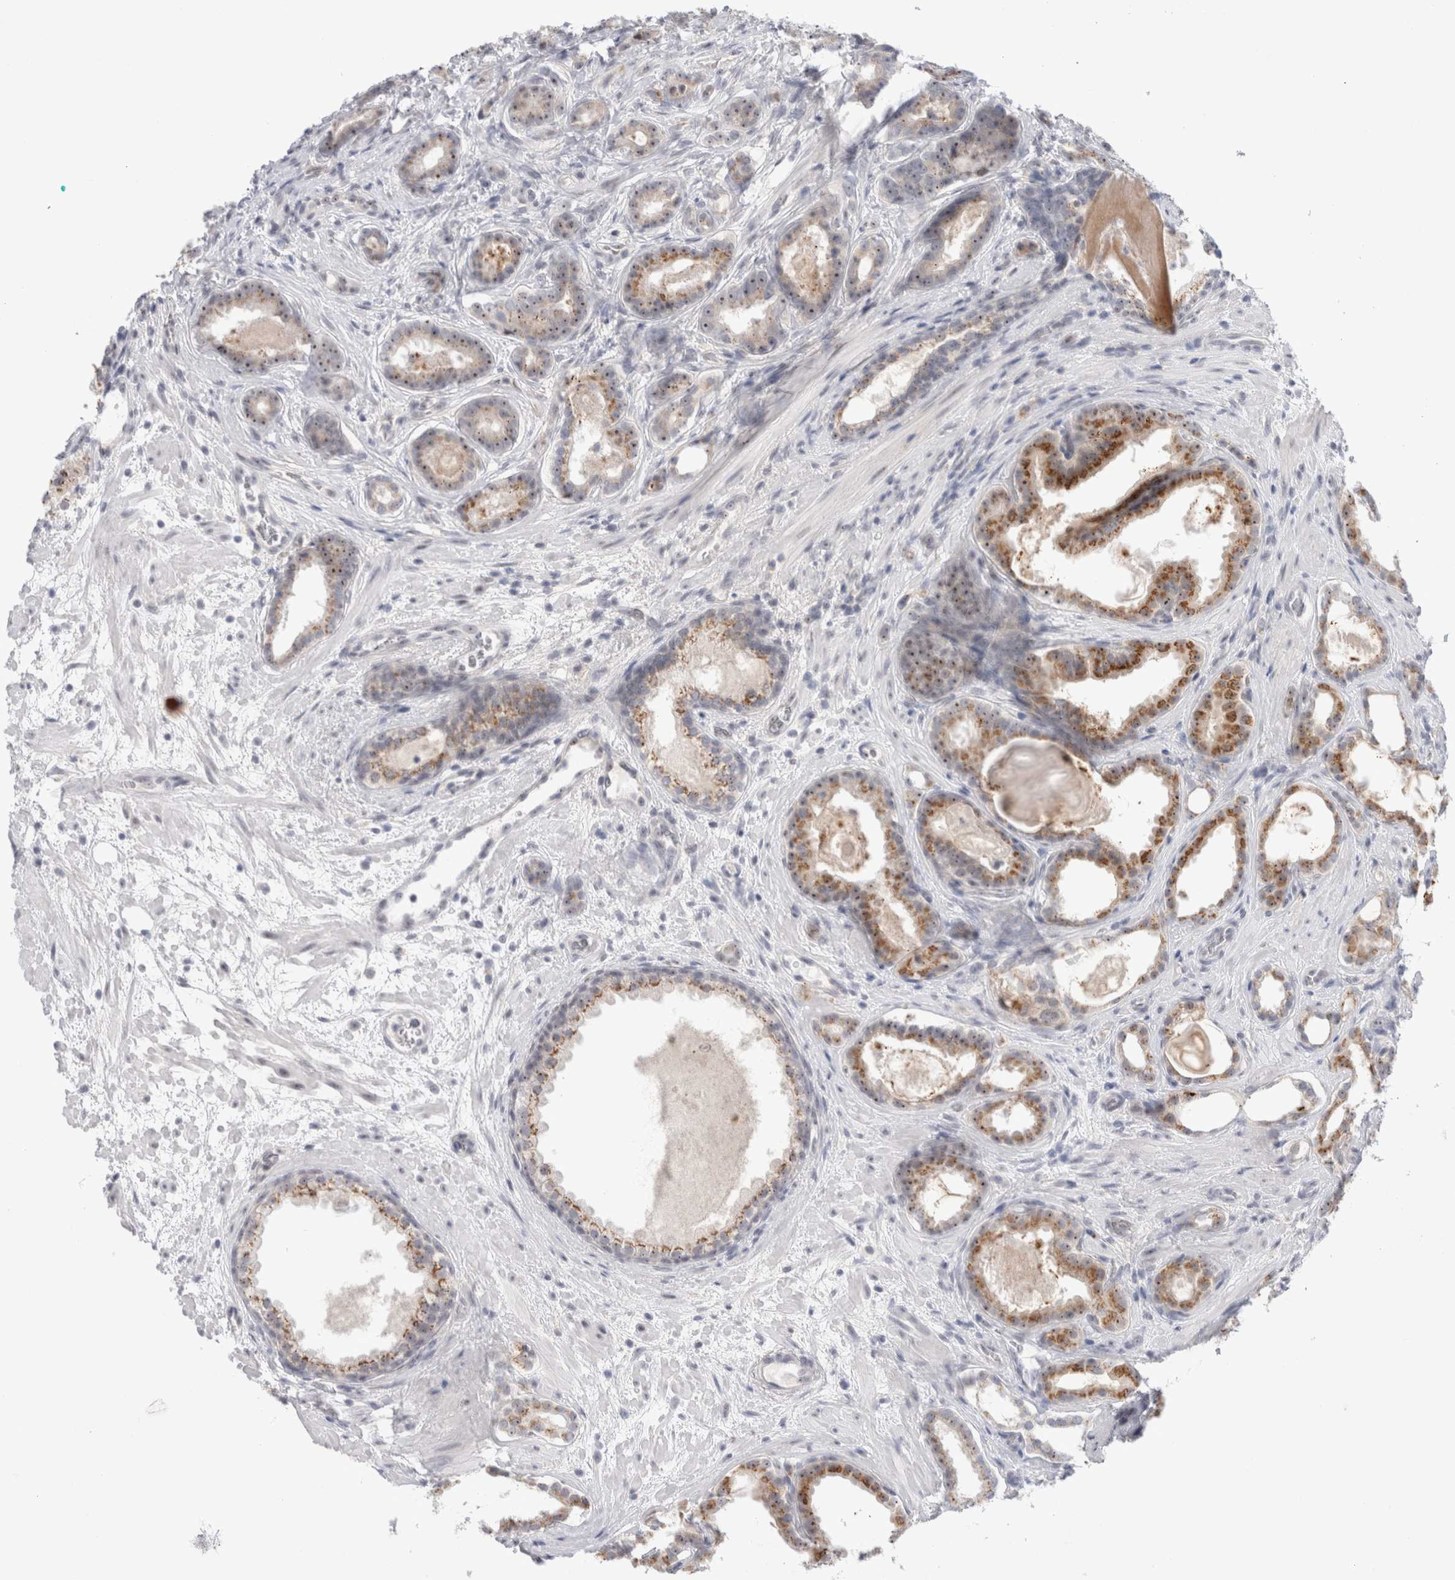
{"staining": {"intensity": "moderate", "quantity": ">75%", "location": "cytoplasmic/membranous,nuclear"}, "tissue": "prostate cancer", "cell_type": "Tumor cells", "image_type": "cancer", "snomed": [{"axis": "morphology", "description": "Adenocarcinoma, High grade"}, {"axis": "topography", "description": "Prostate"}], "caption": "A brown stain highlights moderate cytoplasmic/membranous and nuclear expression of a protein in prostate high-grade adenocarcinoma tumor cells.", "gene": "CERS5", "patient": {"sex": "male", "age": 60}}